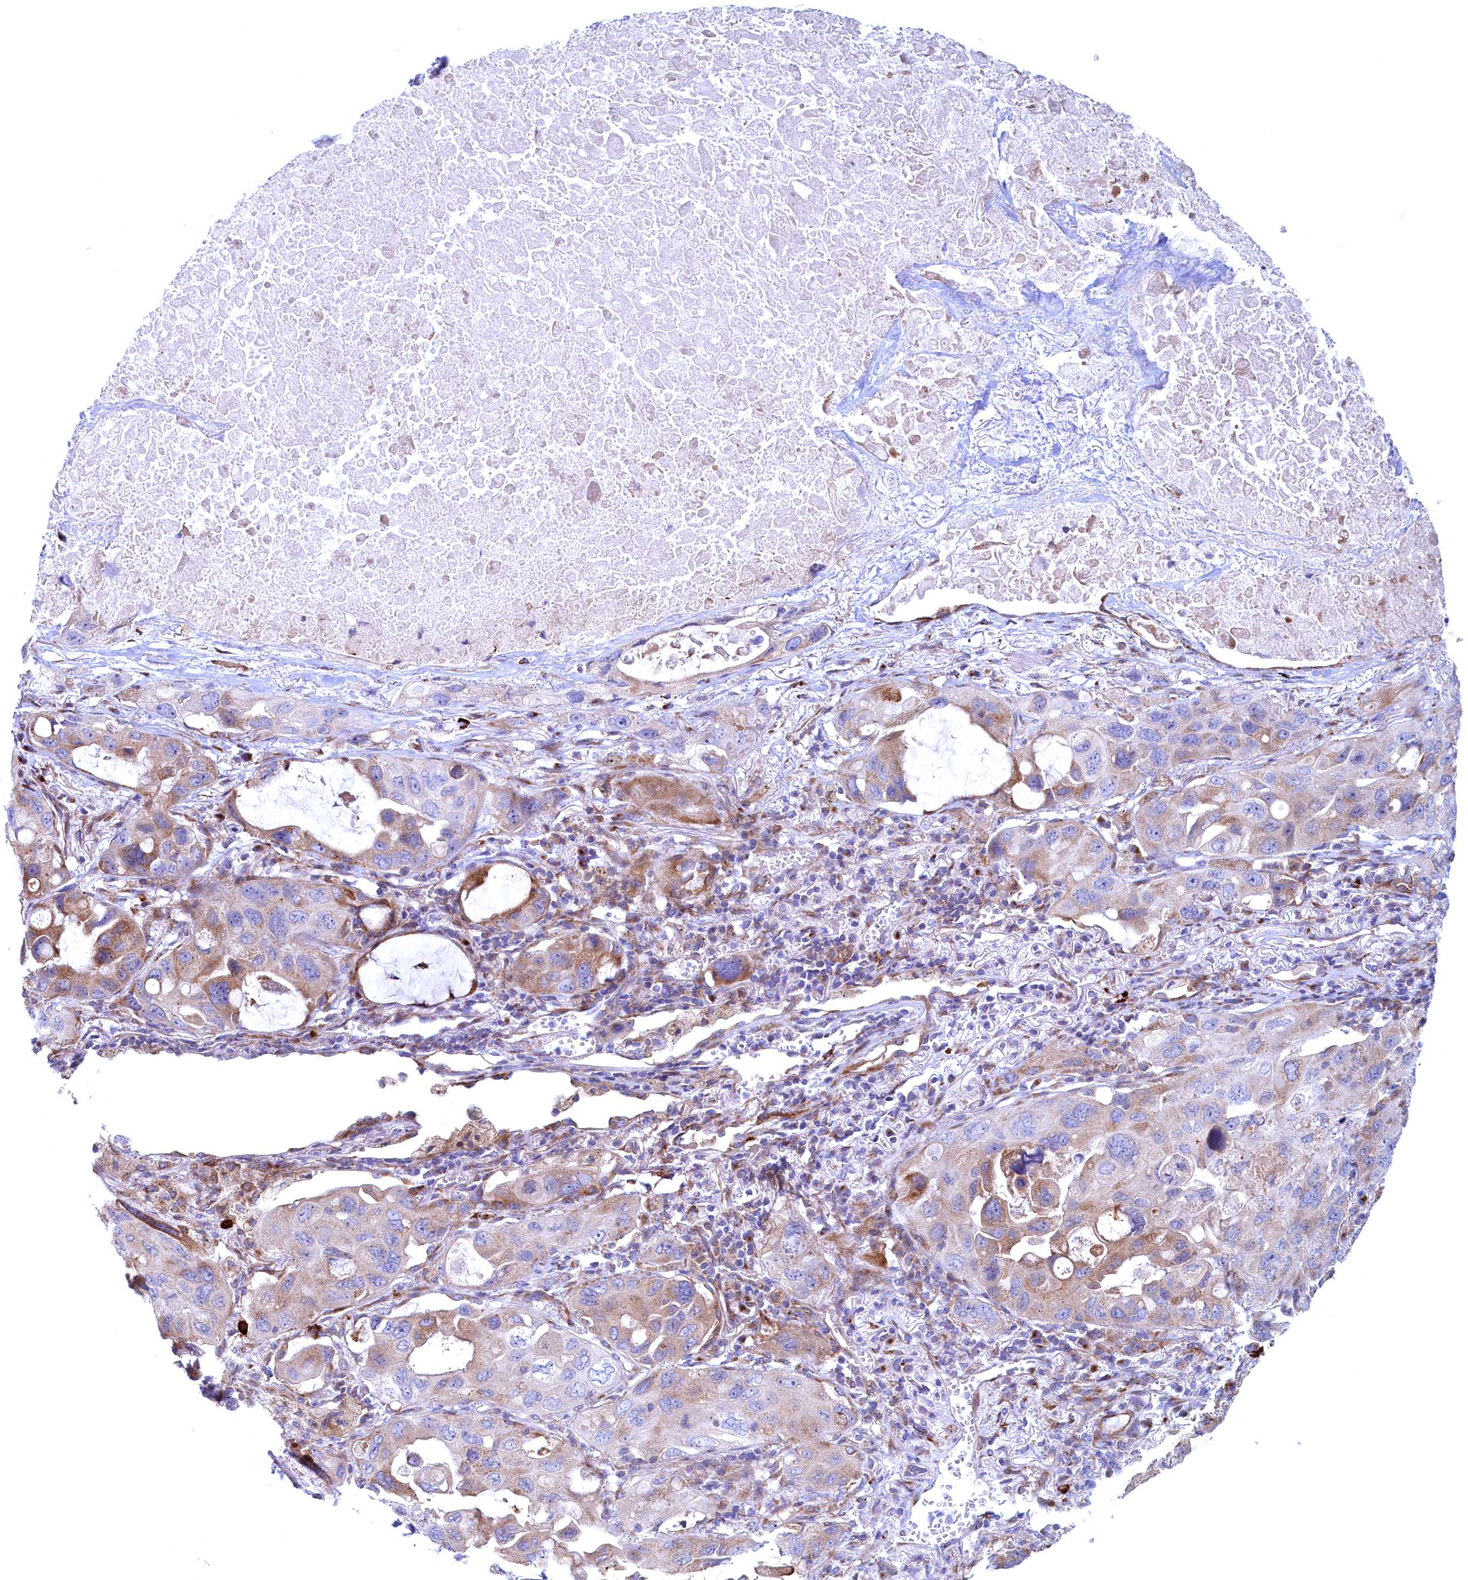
{"staining": {"intensity": "moderate", "quantity": "<25%", "location": "cytoplasmic/membranous"}, "tissue": "lung cancer", "cell_type": "Tumor cells", "image_type": "cancer", "snomed": [{"axis": "morphology", "description": "Squamous cell carcinoma, NOS"}, {"axis": "topography", "description": "Lung"}], "caption": "Lung cancer (squamous cell carcinoma) stained with IHC reveals moderate cytoplasmic/membranous positivity in approximately <25% of tumor cells.", "gene": "MTFMT", "patient": {"sex": "female", "age": 73}}